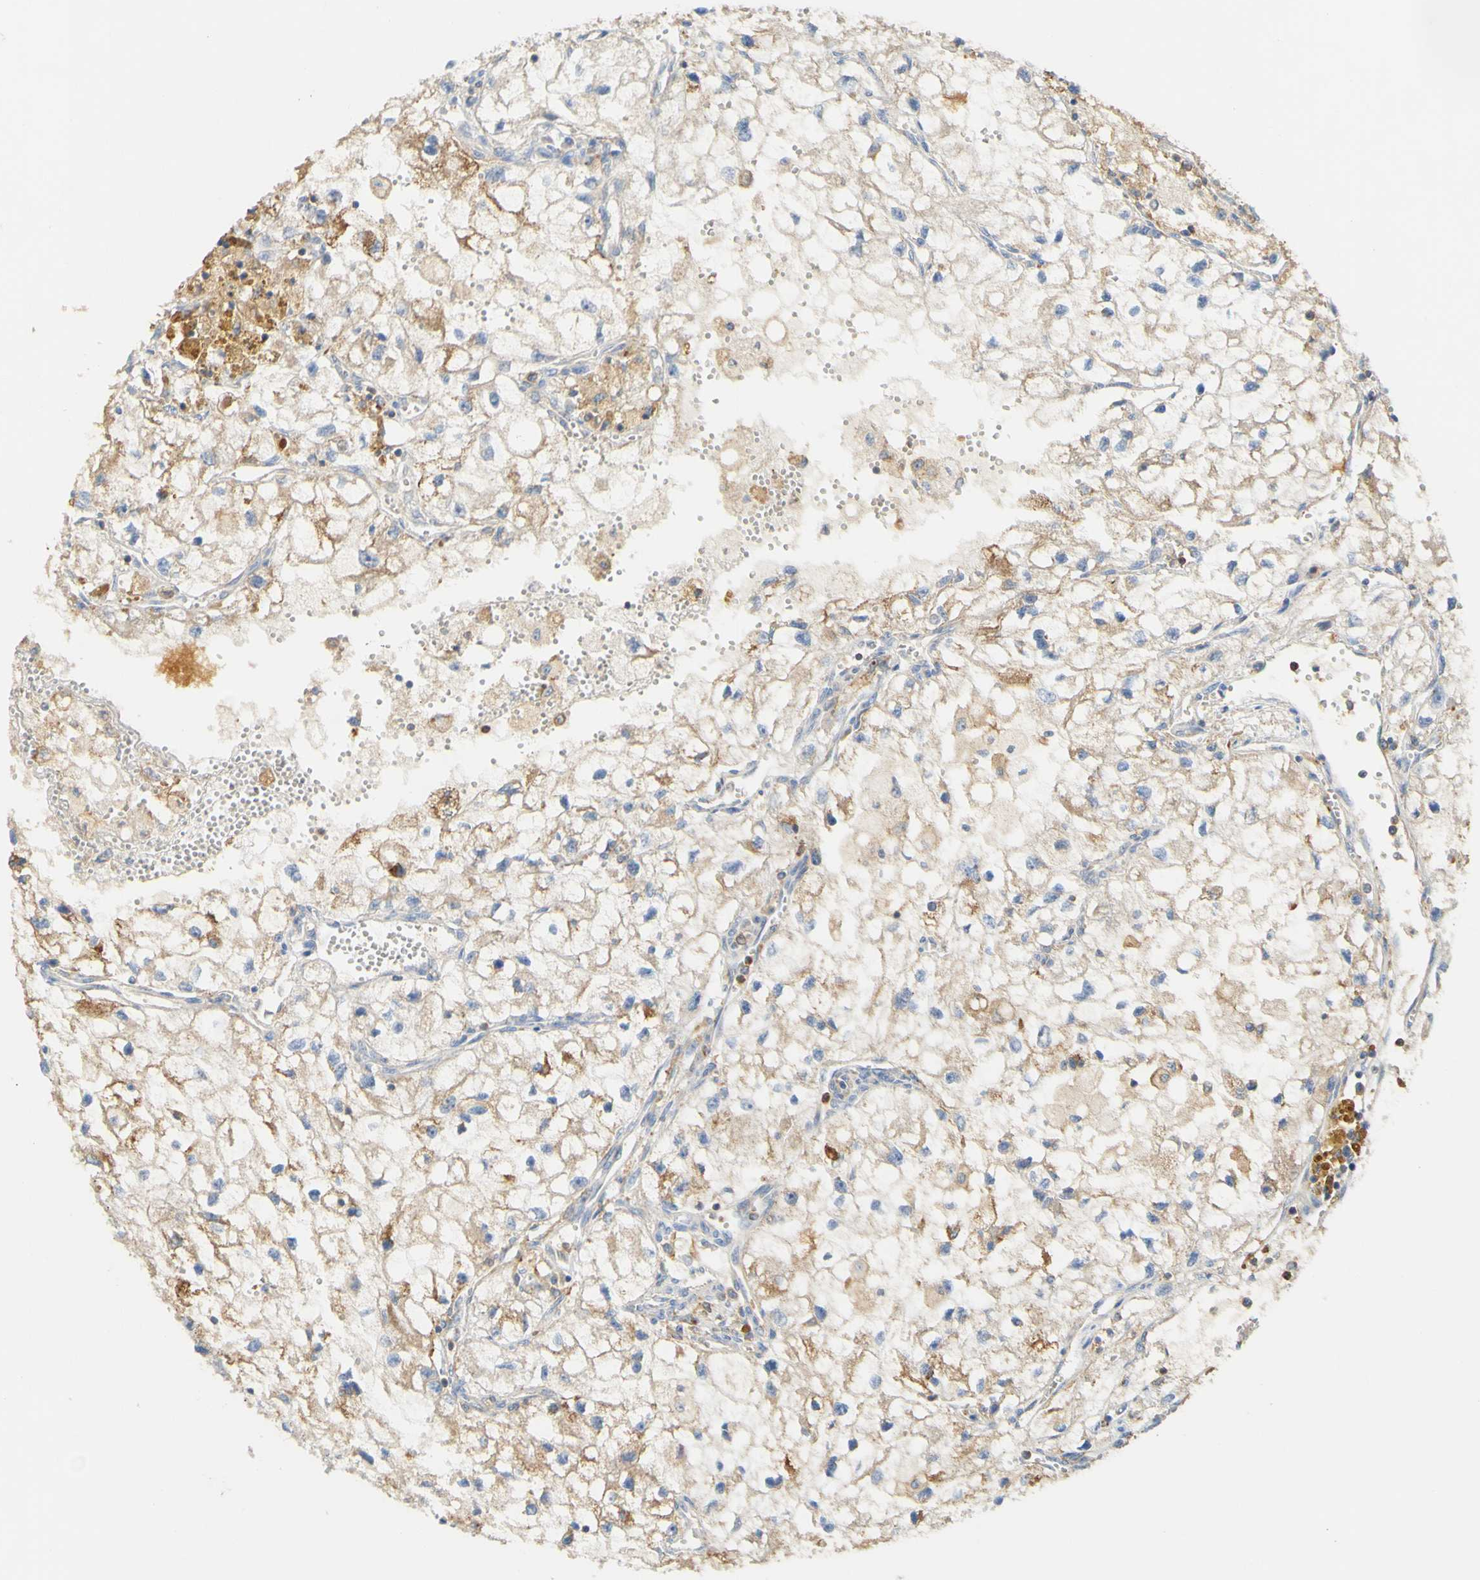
{"staining": {"intensity": "weak", "quantity": ">75%", "location": "cytoplasmic/membranous"}, "tissue": "renal cancer", "cell_type": "Tumor cells", "image_type": "cancer", "snomed": [{"axis": "morphology", "description": "Adenocarcinoma, NOS"}, {"axis": "topography", "description": "Kidney"}], "caption": "IHC photomicrograph of neoplastic tissue: human adenocarcinoma (renal) stained using IHC exhibits low levels of weak protein expression localized specifically in the cytoplasmic/membranous of tumor cells, appearing as a cytoplasmic/membranous brown color.", "gene": "PCDH7", "patient": {"sex": "female", "age": 70}}